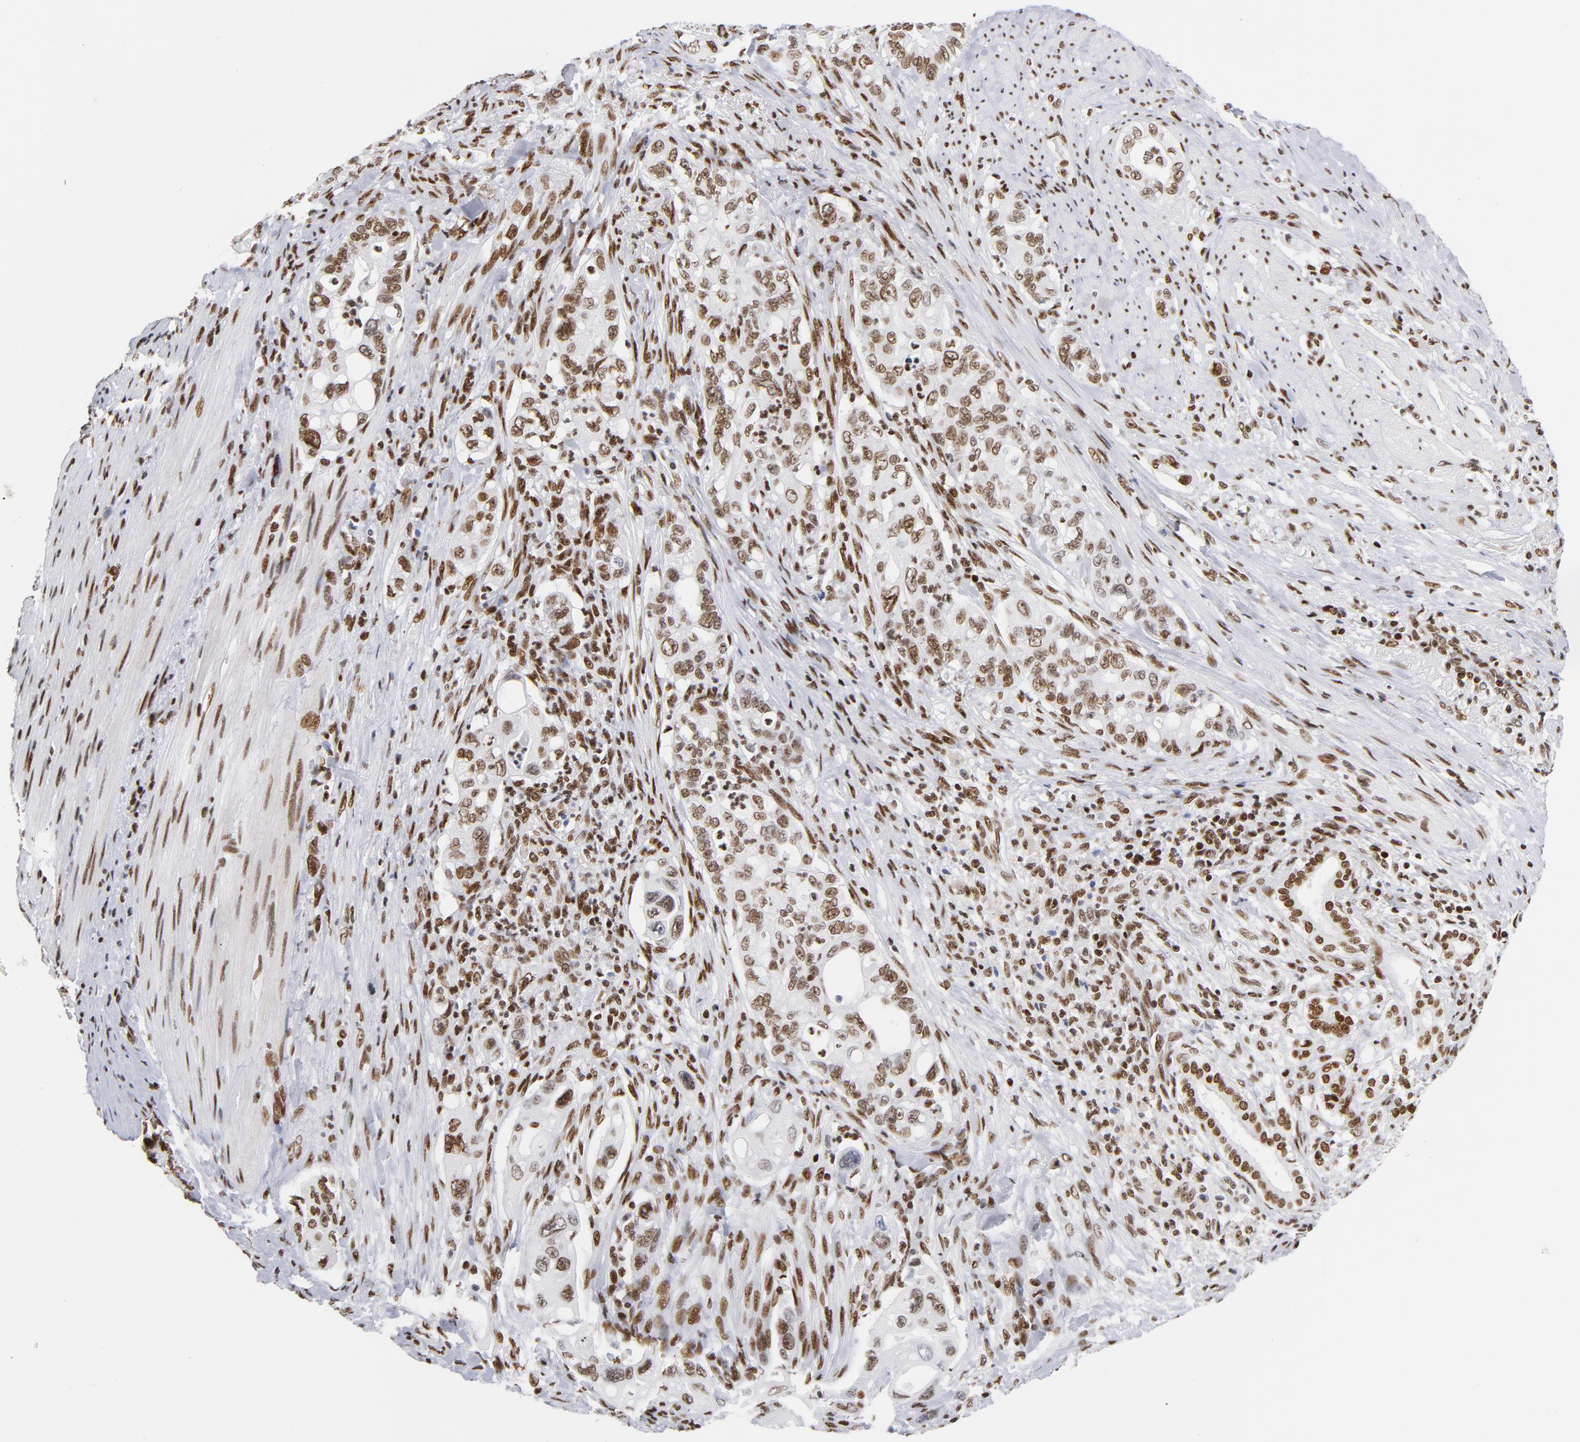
{"staining": {"intensity": "moderate", "quantity": ">75%", "location": "cytoplasmic/membranous,nuclear"}, "tissue": "pancreatic cancer", "cell_type": "Tumor cells", "image_type": "cancer", "snomed": [{"axis": "morphology", "description": "Normal tissue, NOS"}, {"axis": "topography", "description": "Pancreas"}], "caption": "Immunohistochemical staining of human pancreatic cancer shows medium levels of moderate cytoplasmic/membranous and nuclear expression in about >75% of tumor cells. The protein of interest is shown in brown color, while the nuclei are stained blue.", "gene": "TOP2B", "patient": {"sex": "male", "age": 42}}